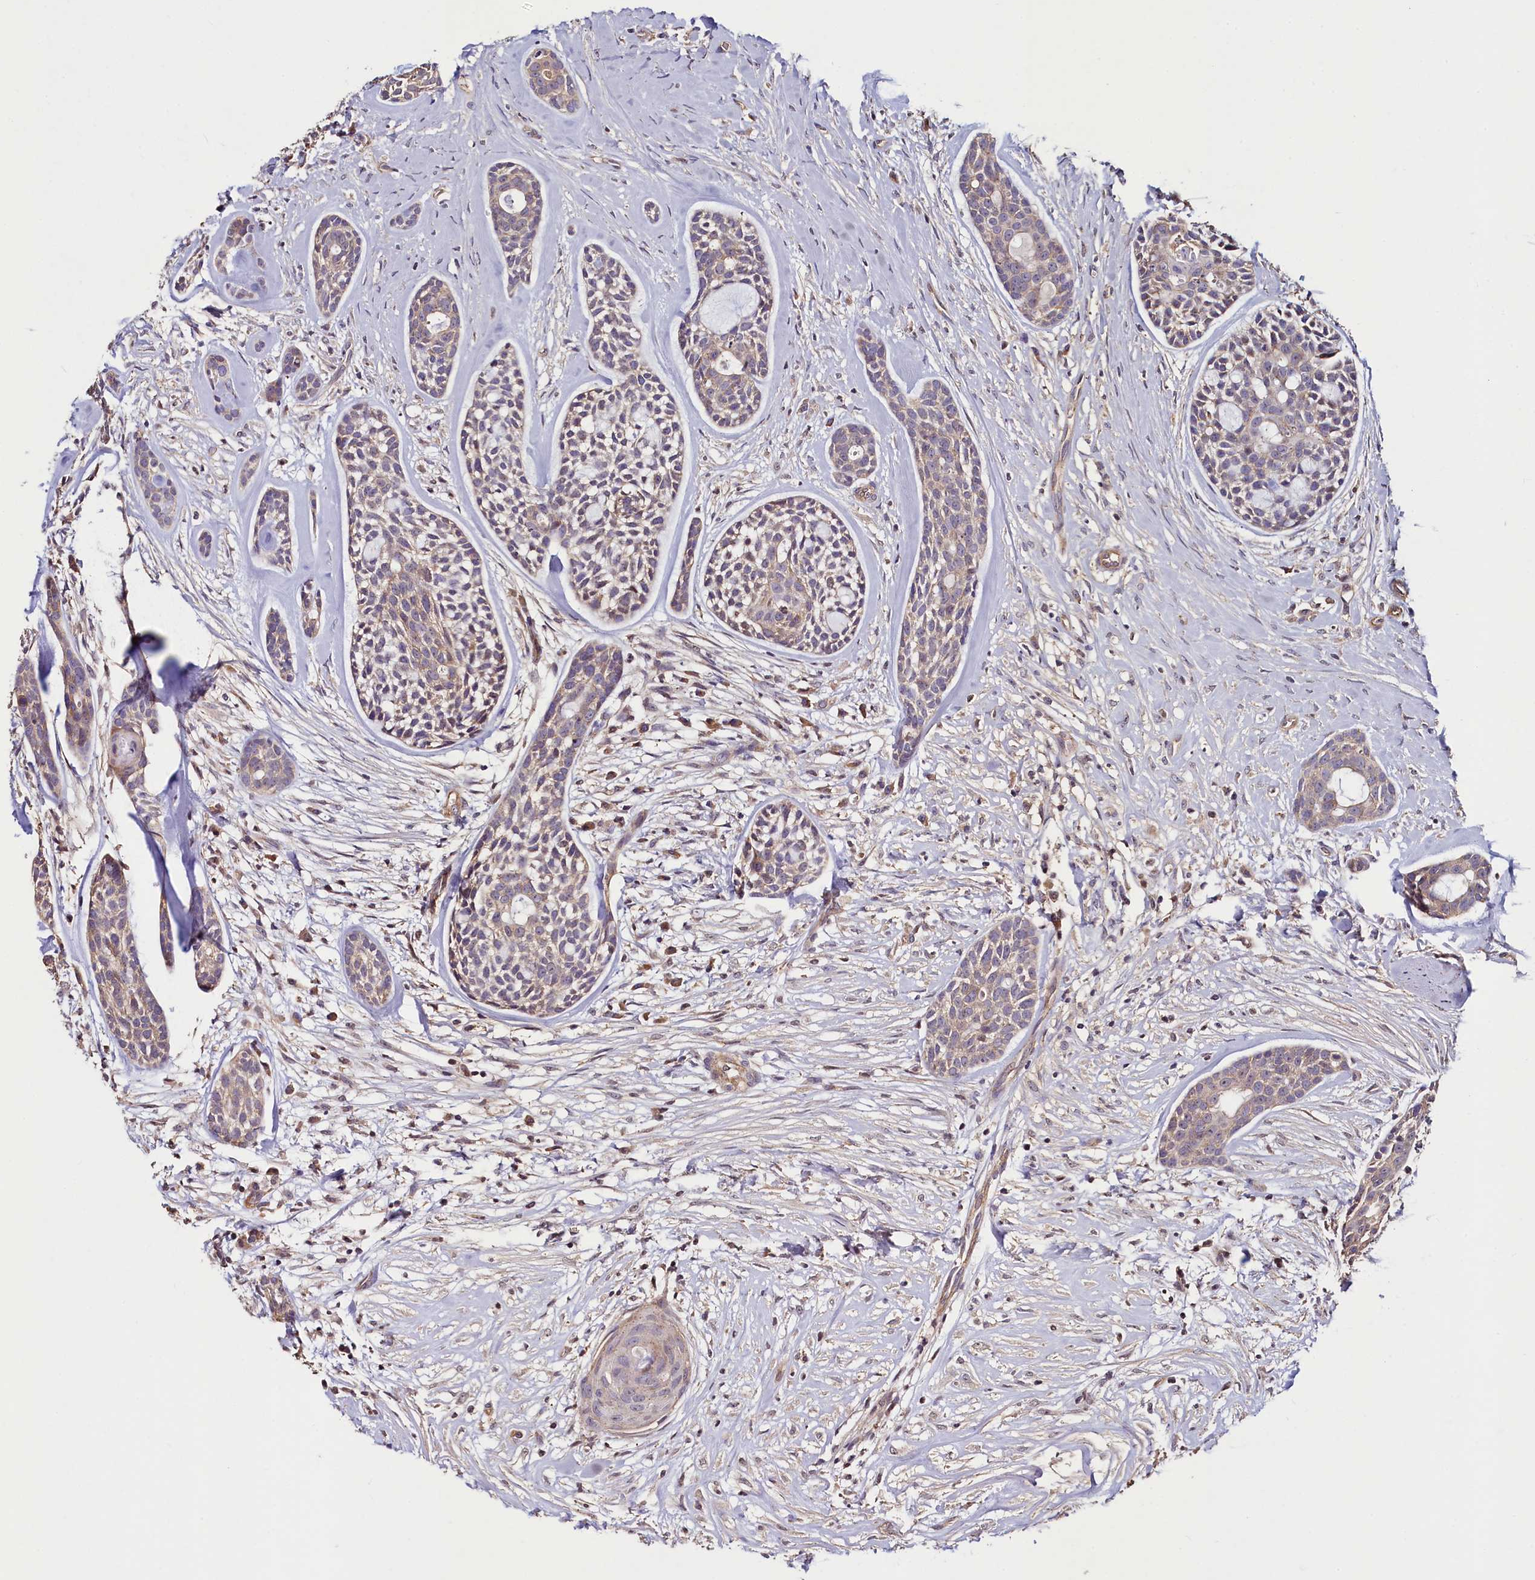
{"staining": {"intensity": "weak", "quantity": "25%-75%", "location": "cytoplasmic/membranous"}, "tissue": "head and neck cancer", "cell_type": "Tumor cells", "image_type": "cancer", "snomed": [{"axis": "morphology", "description": "Adenocarcinoma, NOS"}, {"axis": "topography", "description": "Subcutis"}, {"axis": "topography", "description": "Head-Neck"}], "caption": "Protein staining of head and neck cancer tissue reveals weak cytoplasmic/membranous positivity in about 25%-75% of tumor cells. The protein of interest is stained brown, and the nuclei are stained in blue (DAB (3,3'-diaminobenzidine) IHC with brightfield microscopy, high magnification).", "gene": "PALM", "patient": {"sex": "female", "age": 73}}